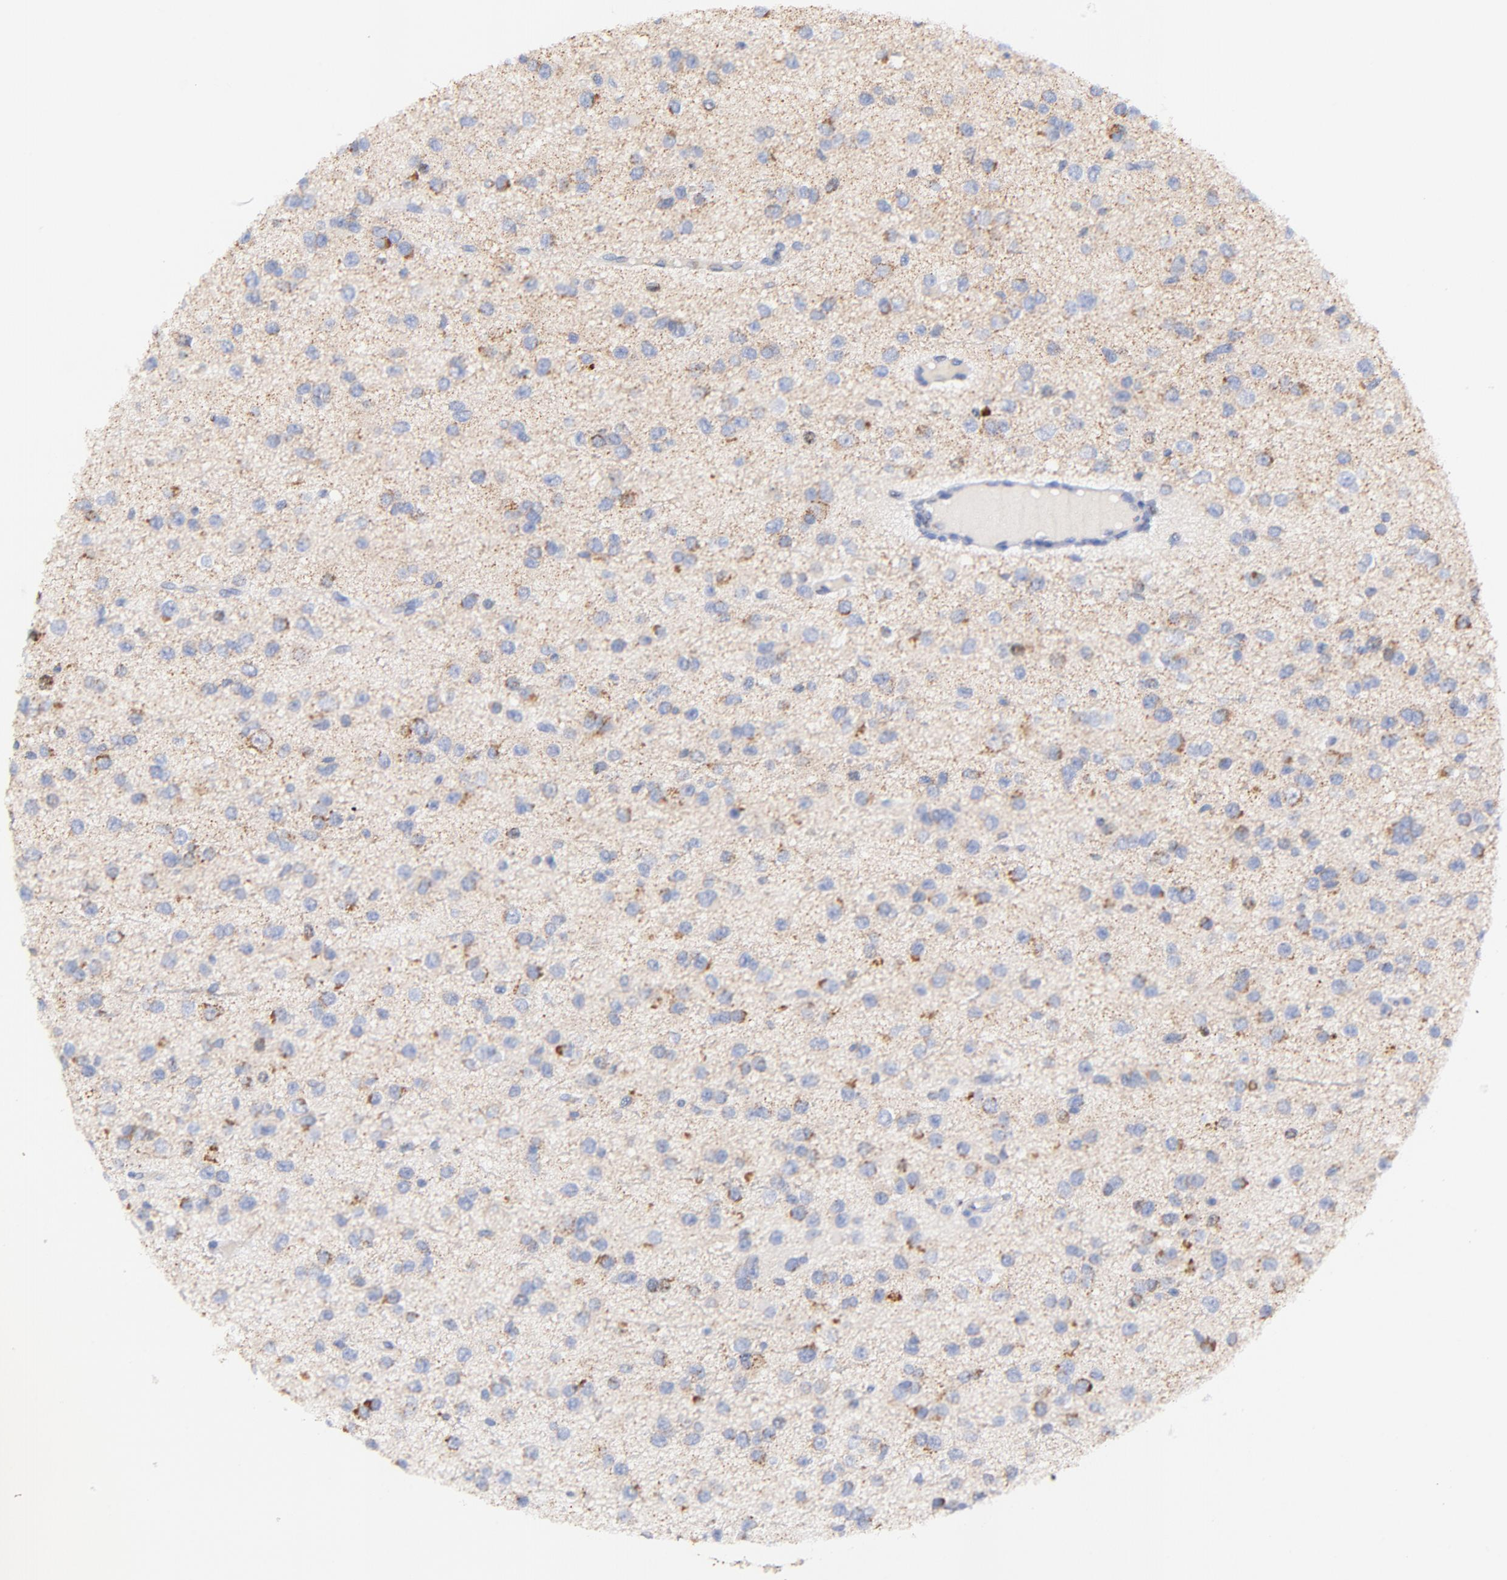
{"staining": {"intensity": "moderate", "quantity": "<25%", "location": "cytoplasmic/membranous"}, "tissue": "glioma", "cell_type": "Tumor cells", "image_type": "cancer", "snomed": [{"axis": "morphology", "description": "Glioma, malignant, Low grade"}, {"axis": "topography", "description": "Brain"}], "caption": "High-power microscopy captured an IHC histopathology image of malignant glioma (low-grade), revealing moderate cytoplasmic/membranous positivity in approximately <25% of tumor cells. (Brightfield microscopy of DAB IHC at high magnification).", "gene": "ATP5F1D", "patient": {"sex": "male", "age": 42}}